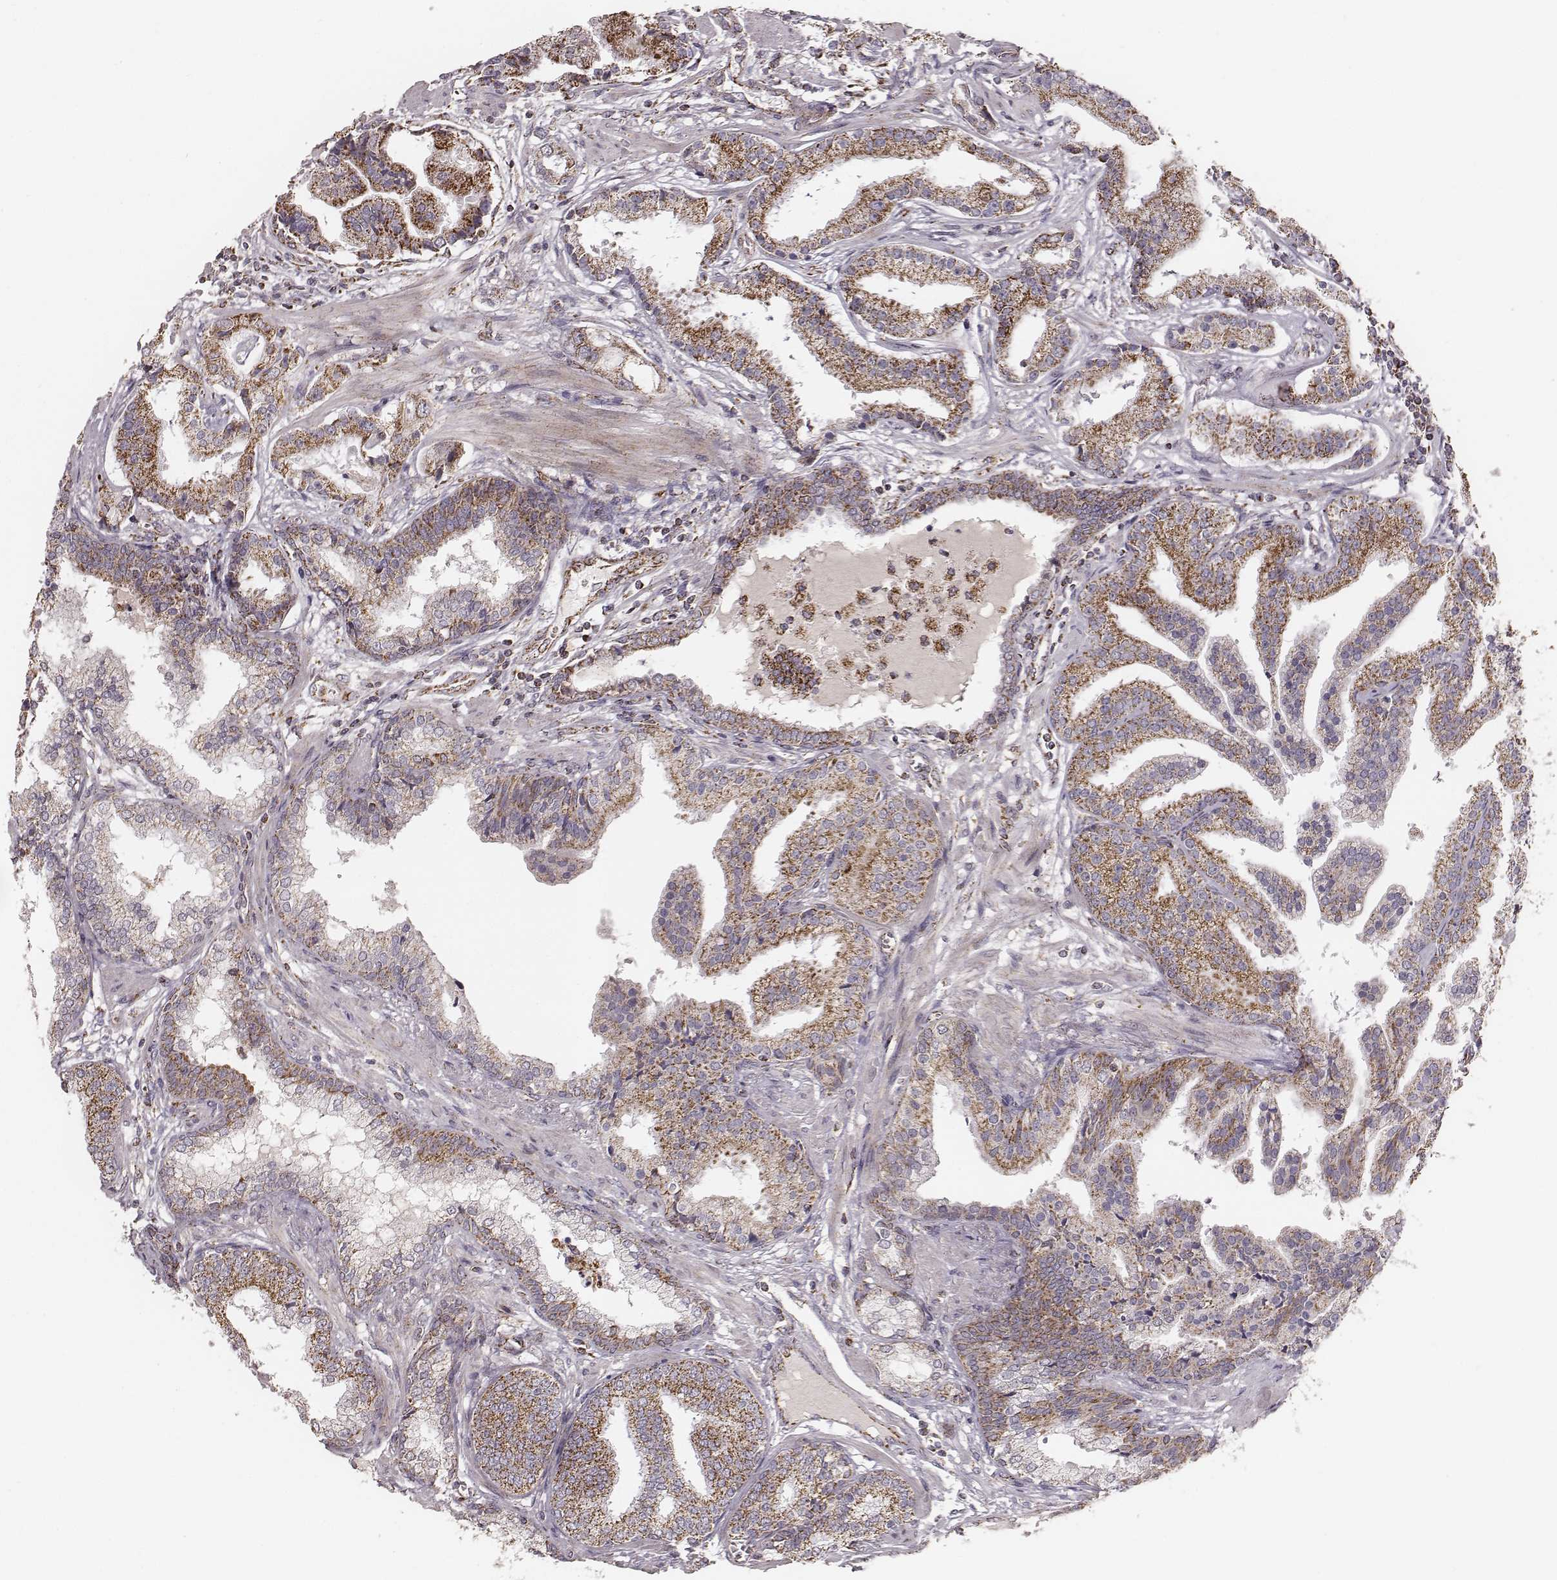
{"staining": {"intensity": "strong", "quantity": ">75%", "location": "cytoplasmic/membranous"}, "tissue": "prostate cancer", "cell_type": "Tumor cells", "image_type": "cancer", "snomed": [{"axis": "morphology", "description": "Adenocarcinoma, NOS"}, {"axis": "topography", "description": "Prostate"}], "caption": "IHC photomicrograph of human adenocarcinoma (prostate) stained for a protein (brown), which exhibits high levels of strong cytoplasmic/membranous staining in about >75% of tumor cells.", "gene": "TUFM", "patient": {"sex": "male", "age": 64}}